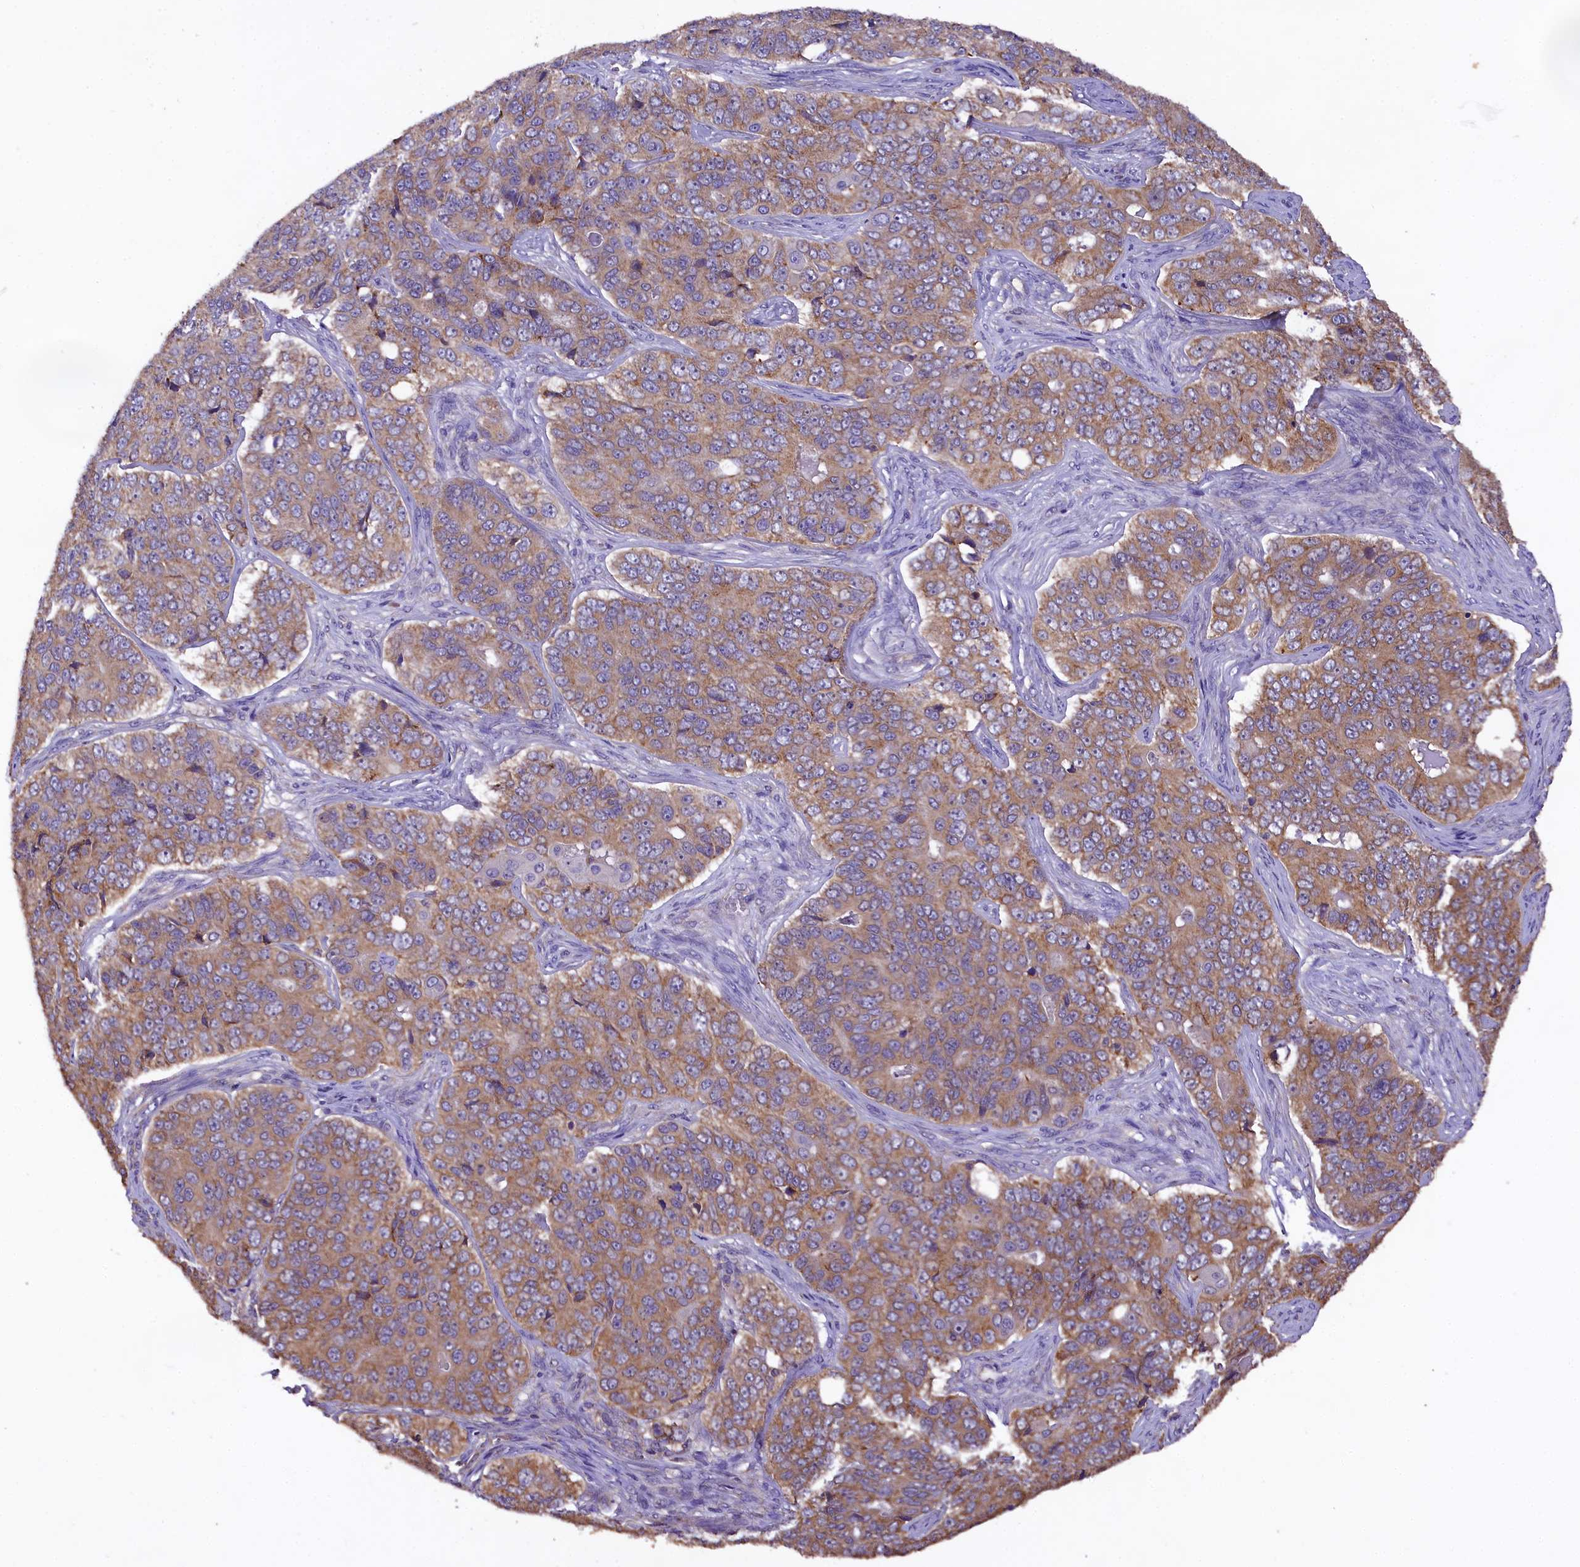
{"staining": {"intensity": "moderate", "quantity": ">75%", "location": "cytoplasmic/membranous"}, "tissue": "ovarian cancer", "cell_type": "Tumor cells", "image_type": "cancer", "snomed": [{"axis": "morphology", "description": "Carcinoma, endometroid"}, {"axis": "topography", "description": "Ovary"}], "caption": "Immunohistochemistry staining of ovarian cancer (endometroid carcinoma), which shows medium levels of moderate cytoplasmic/membranous positivity in approximately >75% of tumor cells indicating moderate cytoplasmic/membranous protein staining. The staining was performed using DAB (brown) for protein detection and nuclei were counterstained in hematoxylin (blue).", "gene": "ENKD1", "patient": {"sex": "female", "age": 51}}